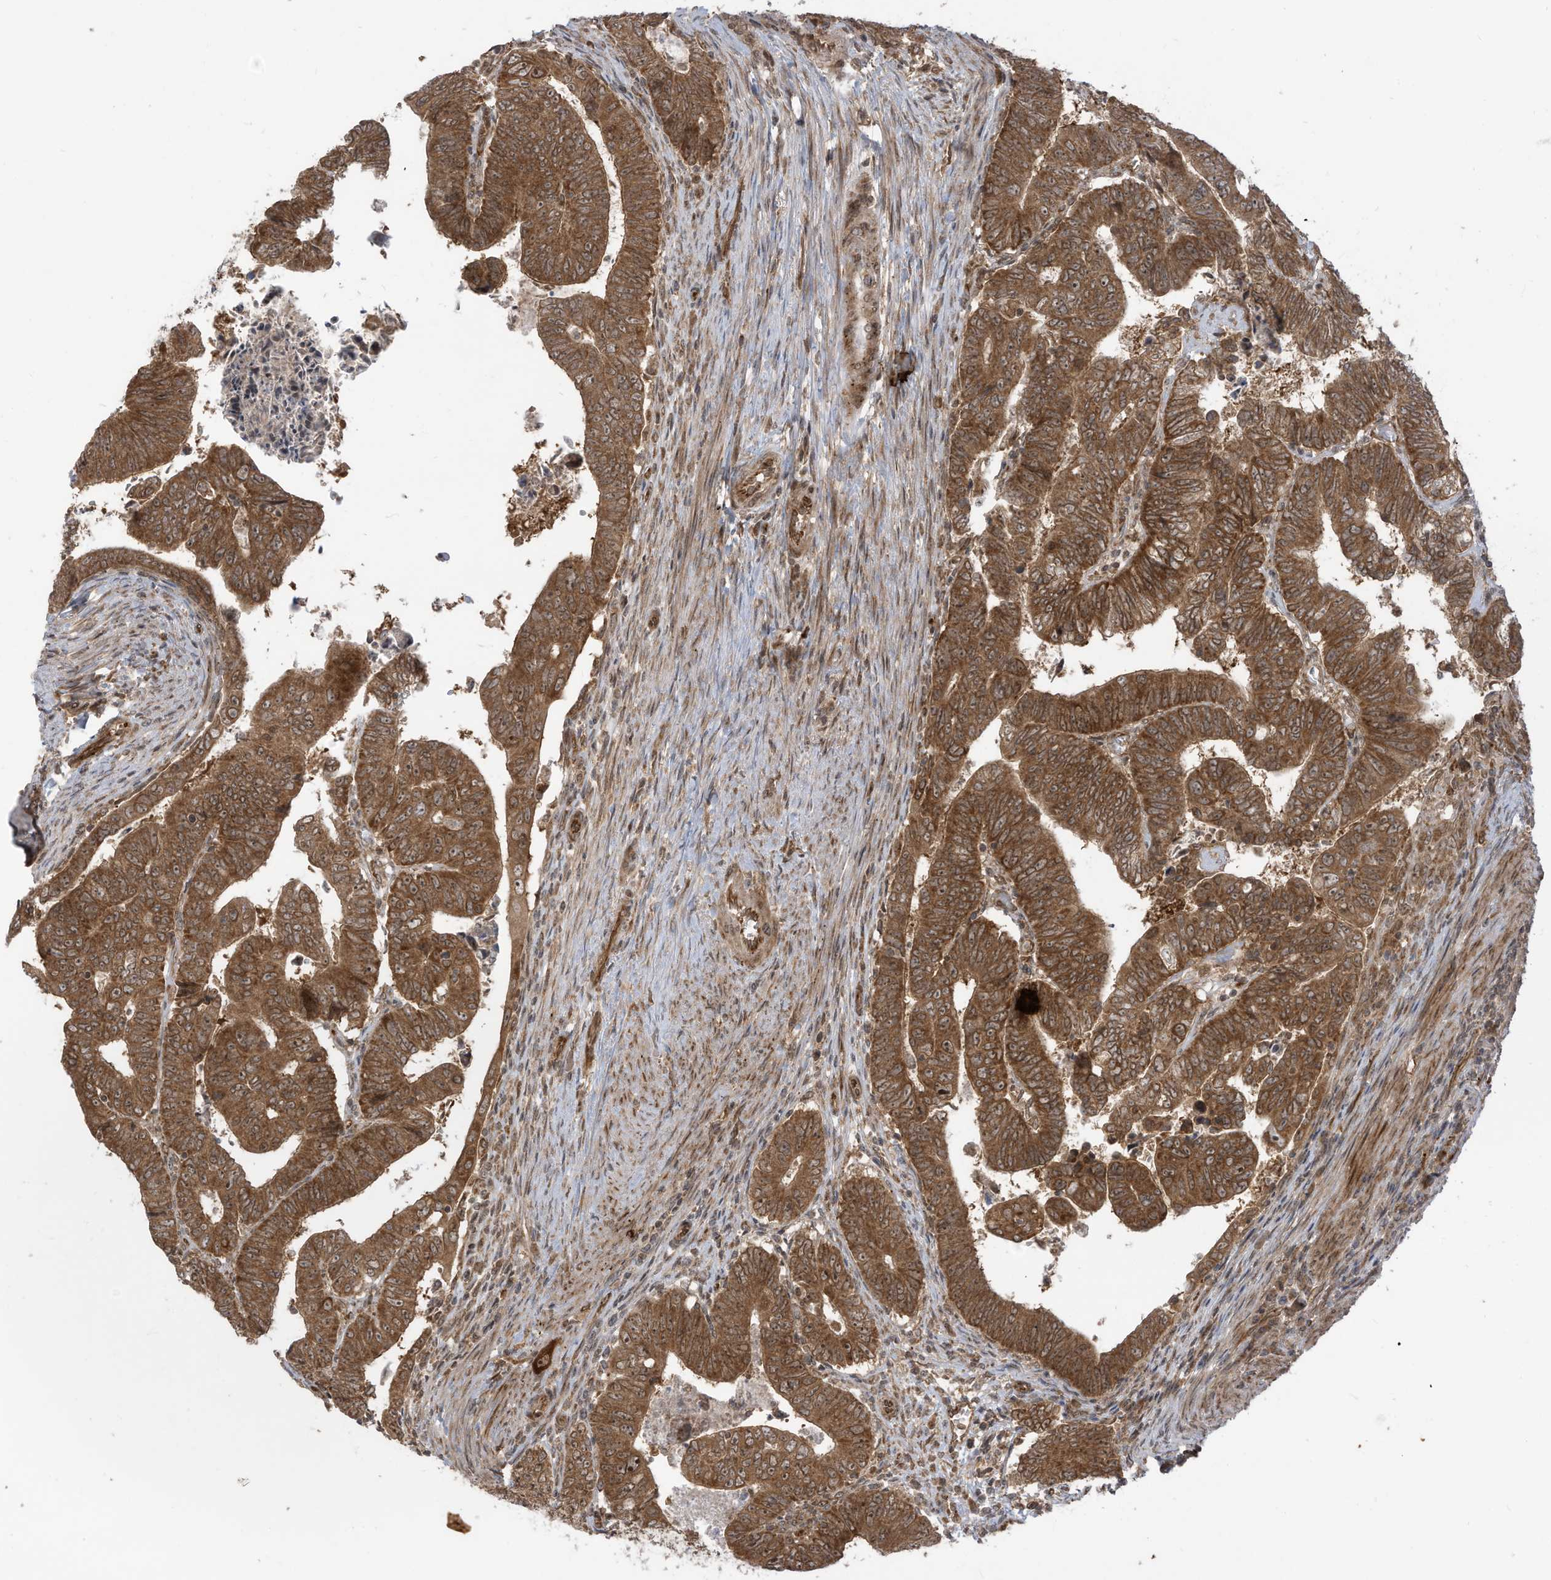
{"staining": {"intensity": "moderate", "quantity": ">75%", "location": "cytoplasmic/membranous,nuclear"}, "tissue": "colorectal cancer", "cell_type": "Tumor cells", "image_type": "cancer", "snomed": [{"axis": "morphology", "description": "Normal tissue, NOS"}, {"axis": "morphology", "description": "Adenocarcinoma, NOS"}, {"axis": "topography", "description": "Rectum"}], "caption": "About >75% of tumor cells in human colorectal cancer show moderate cytoplasmic/membranous and nuclear protein positivity as visualized by brown immunohistochemical staining.", "gene": "TRIM67", "patient": {"sex": "female", "age": 65}}